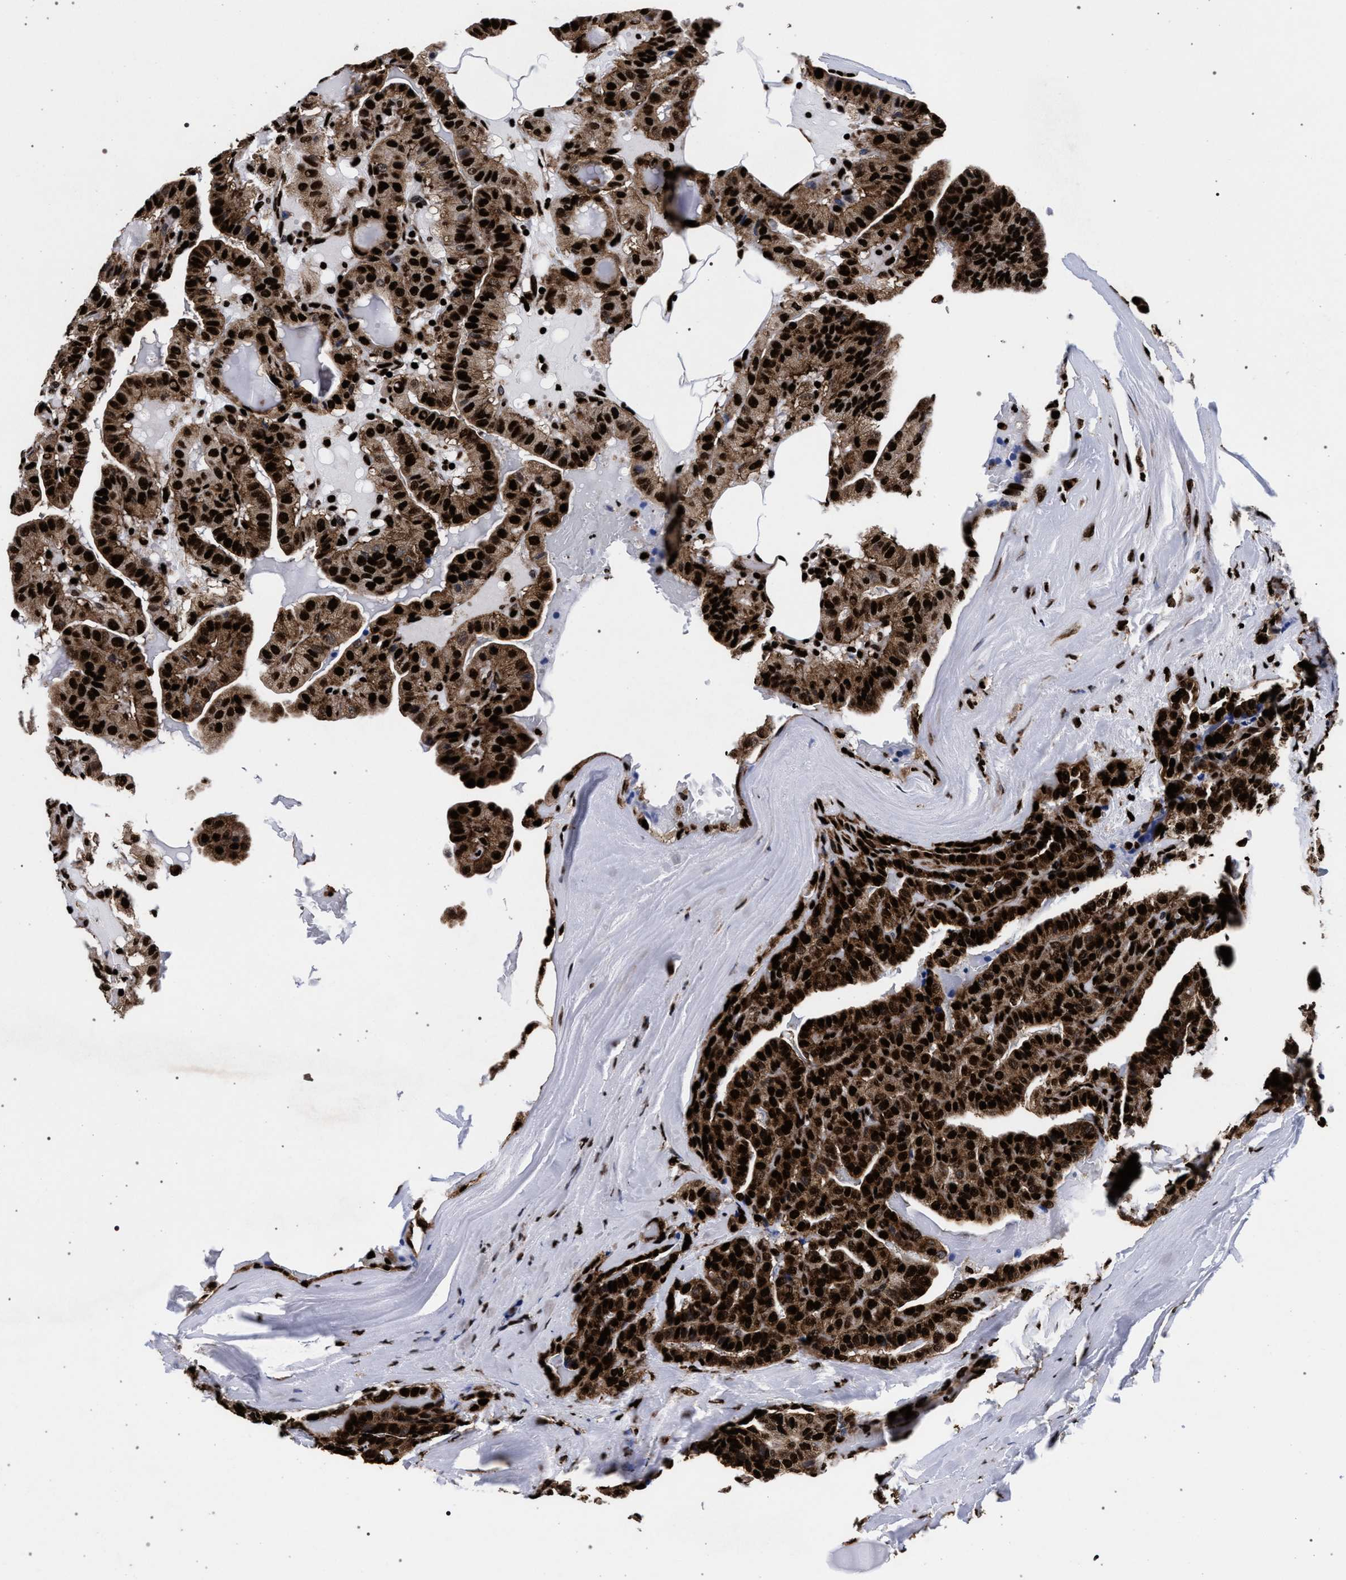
{"staining": {"intensity": "strong", "quantity": ">75%", "location": "cytoplasmic/membranous,nuclear"}, "tissue": "thyroid cancer", "cell_type": "Tumor cells", "image_type": "cancer", "snomed": [{"axis": "morphology", "description": "Papillary adenocarcinoma, NOS"}, {"axis": "topography", "description": "Thyroid gland"}], "caption": "Immunohistochemical staining of human thyroid cancer (papillary adenocarcinoma) displays high levels of strong cytoplasmic/membranous and nuclear protein positivity in approximately >75% of tumor cells.", "gene": "HNRNPA1", "patient": {"sex": "male", "age": 77}}